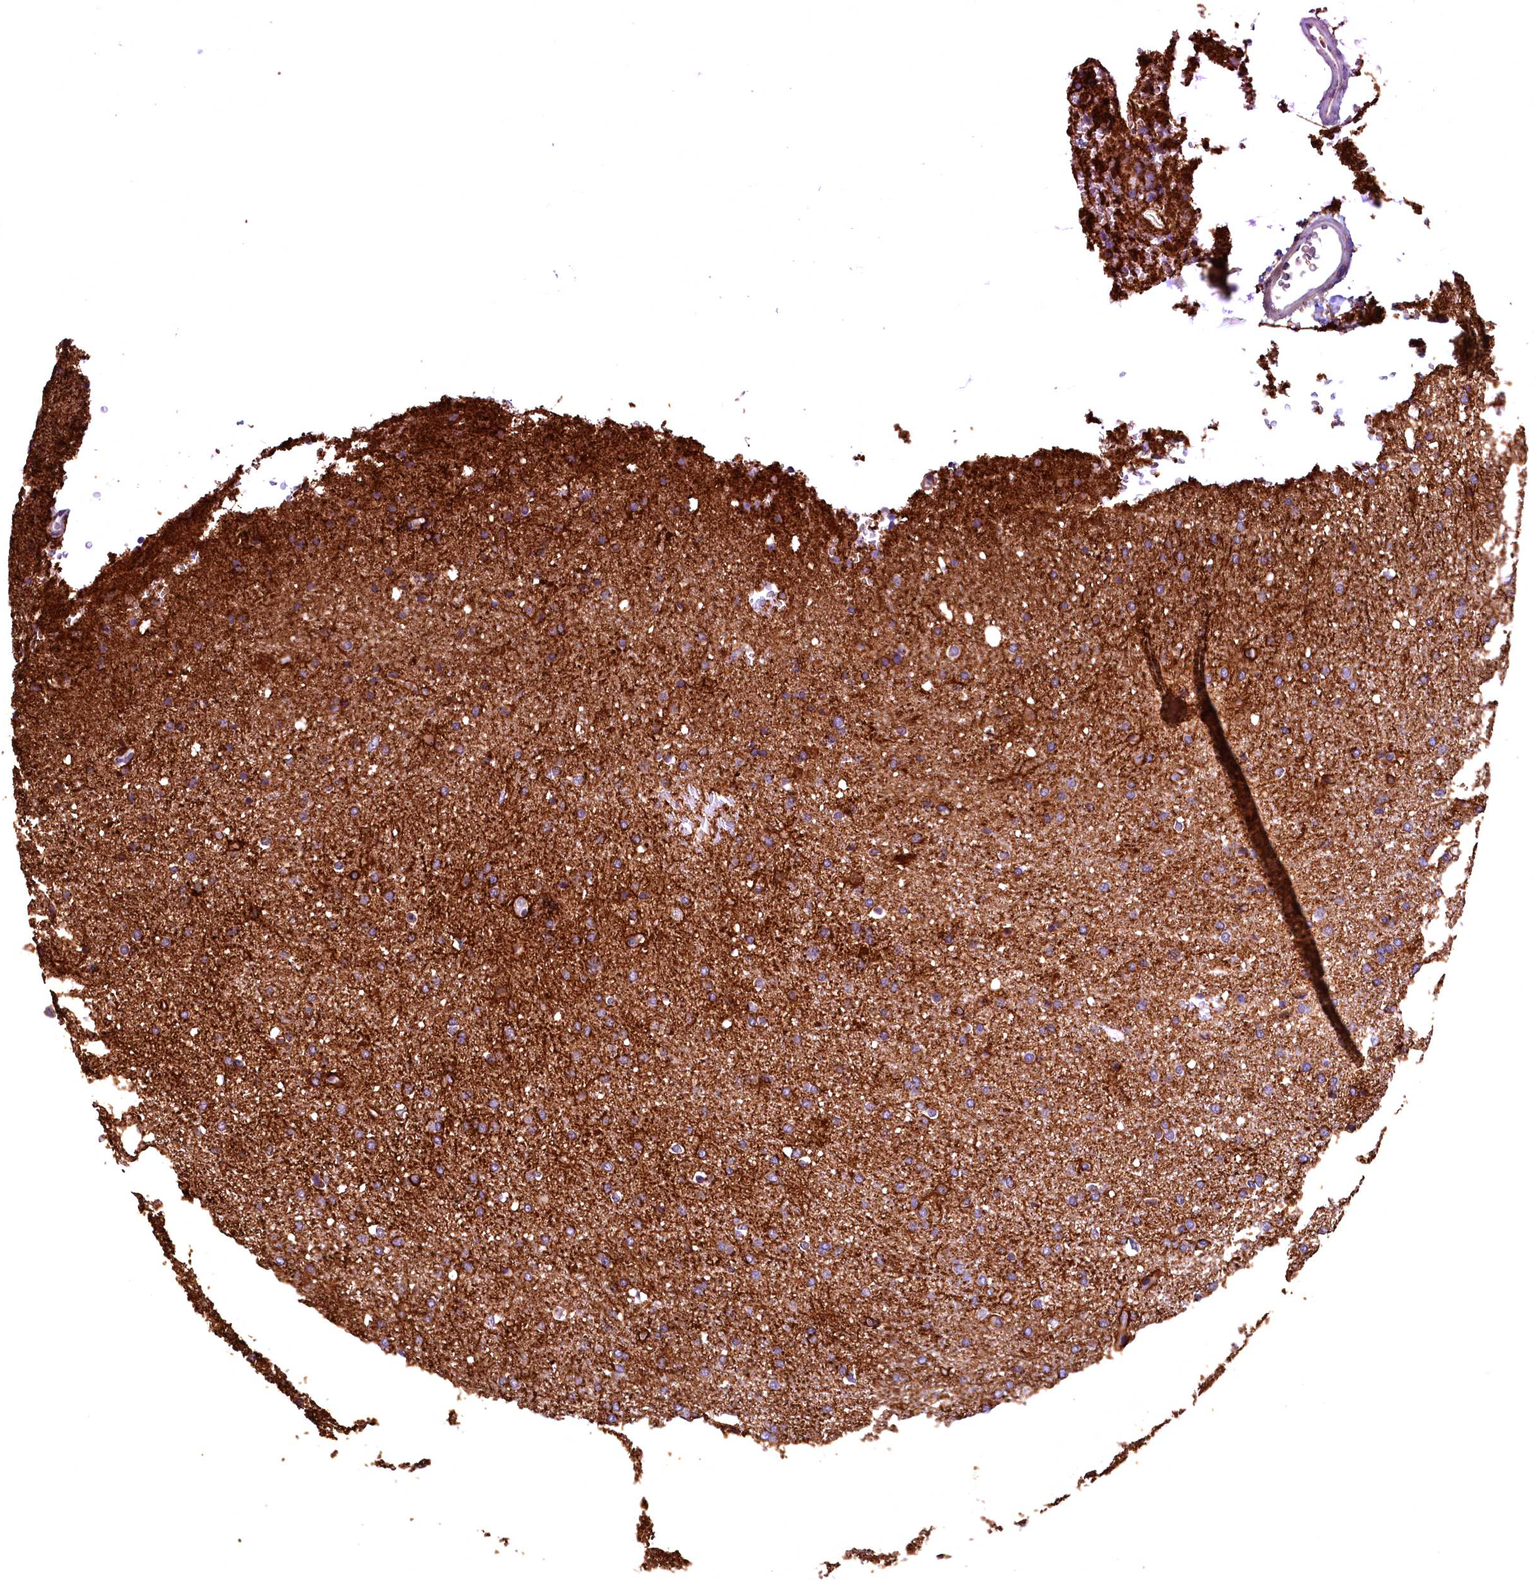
{"staining": {"intensity": "moderate", "quantity": ">75%", "location": "cytoplasmic/membranous"}, "tissue": "glioma", "cell_type": "Tumor cells", "image_type": "cancer", "snomed": [{"axis": "morphology", "description": "Glioma, malignant, High grade"}, {"axis": "topography", "description": "Brain"}], "caption": "An immunohistochemistry (IHC) micrograph of tumor tissue is shown. Protein staining in brown shows moderate cytoplasmic/membranous positivity in high-grade glioma (malignant) within tumor cells. (DAB (3,3'-diaminobenzidine) IHC with brightfield microscopy, high magnification).", "gene": "LATS2", "patient": {"sex": "male", "age": 72}}